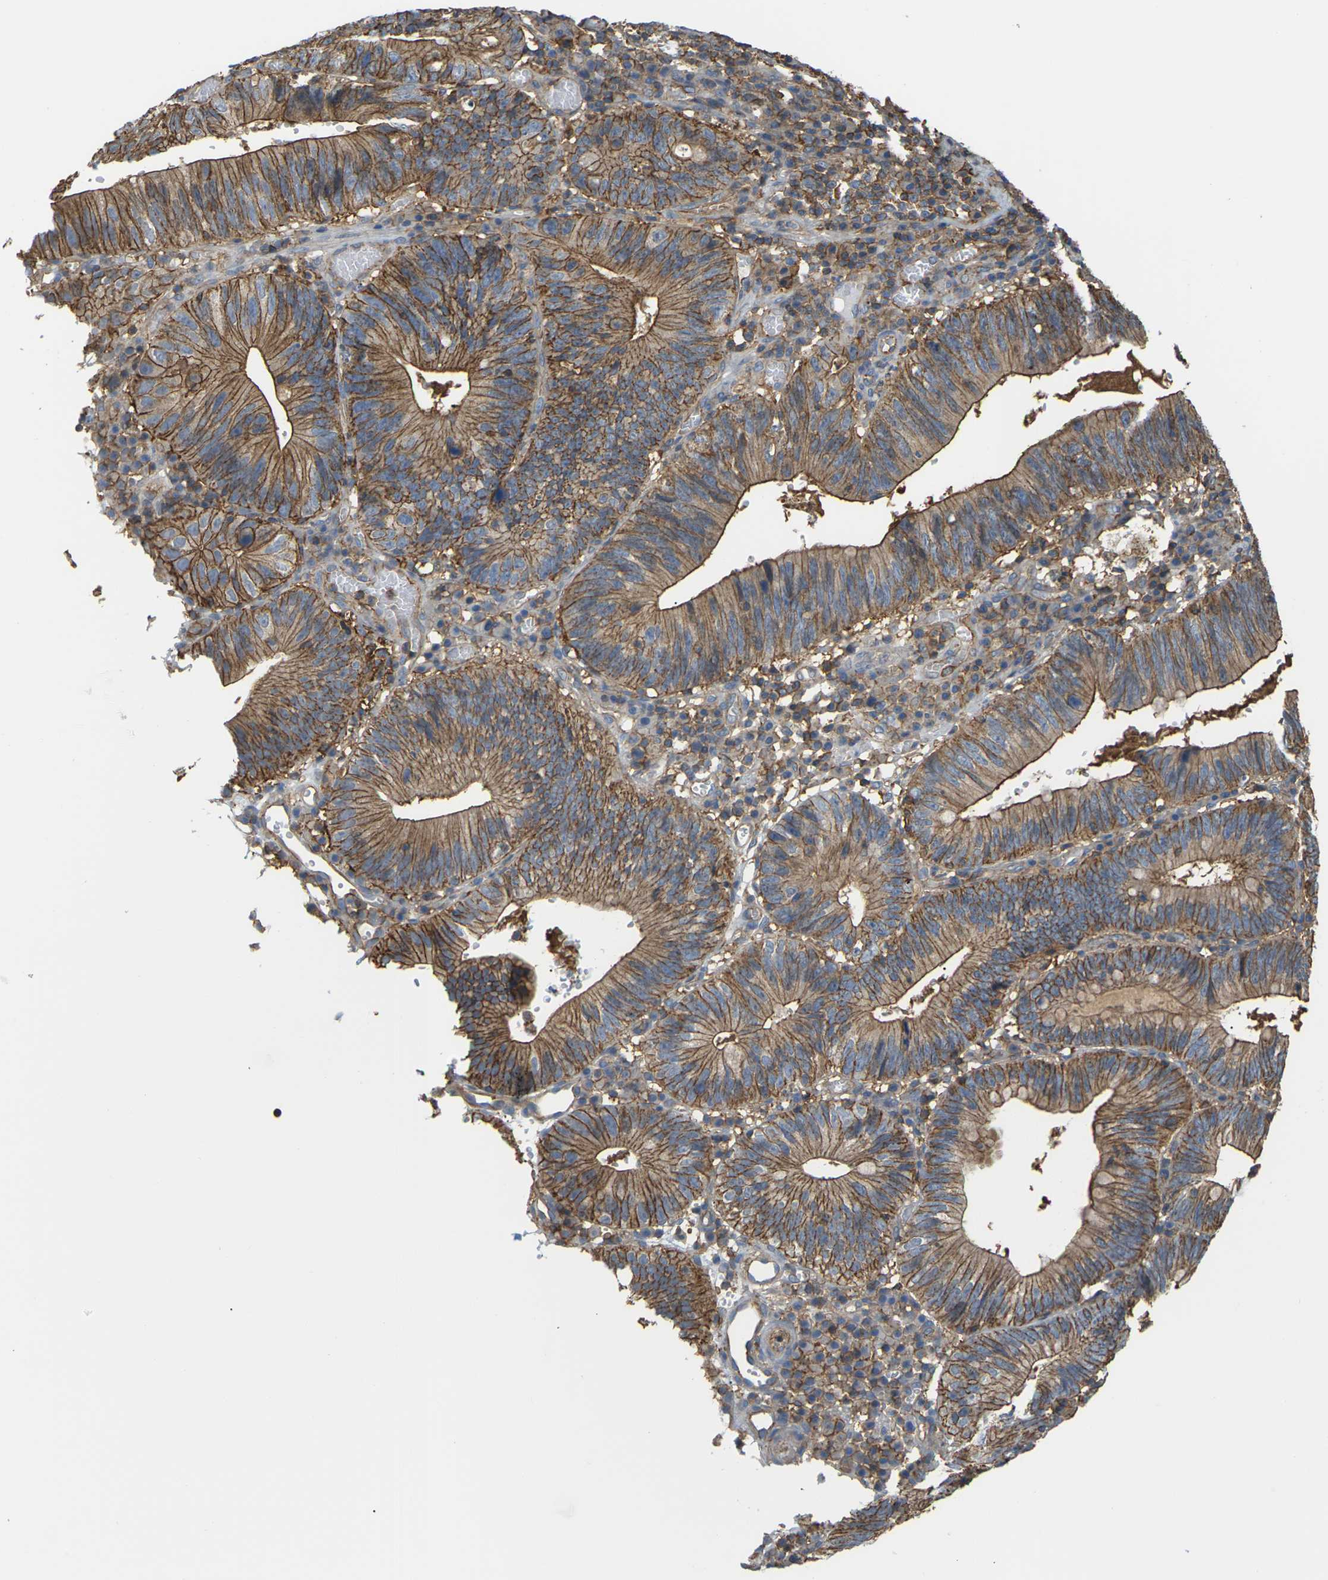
{"staining": {"intensity": "moderate", "quantity": ">75%", "location": "cytoplasmic/membranous"}, "tissue": "stomach cancer", "cell_type": "Tumor cells", "image_type": "cancer", "snomed": [{"axis": "morphology", "description": "Adenocarcinoma, NOS"}, {"axis": "topography", "description": "Stomach"}], "caption": "An image of stomach cancer (adenocarcinoma) stained for a protein exhibits moderate cytoplasmic/membranous brown staining in tumor cells.", "gene": "IQGAP1", "patient": {"sex": "male", "age": 59}}